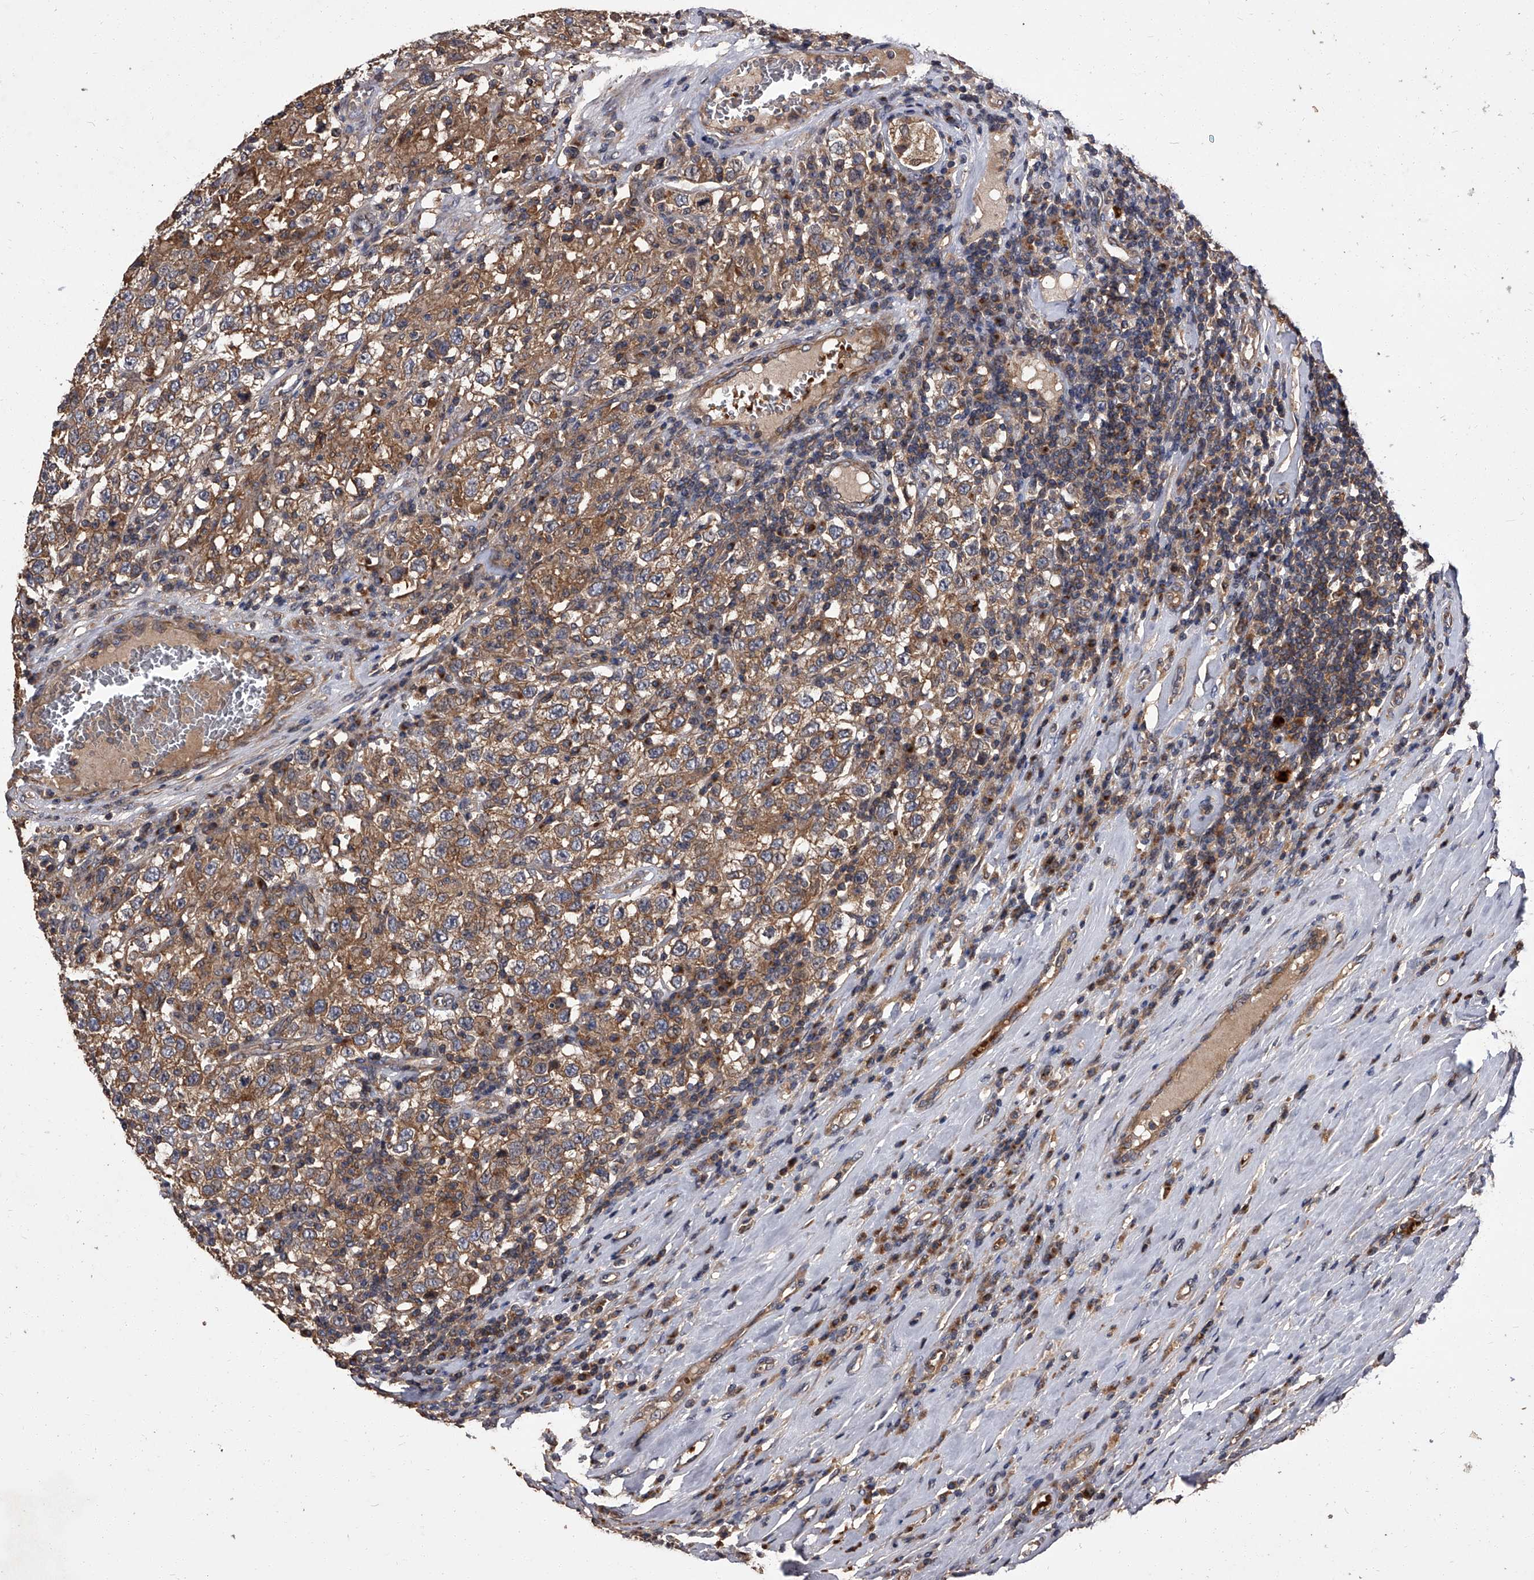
{"staining": {"intensity": "moderate", "quantity": ">75%", "location": "cytoplasmic/membranous"}, "tissue": "testis cancer", "cell_type": "Tumor cells", "image_type": "cancer", "snomed": [{"axis": "morphology", "description": "Seminoma, NOS"}, {"axis": "topography", "description": "Testis"}], "caption": "Immunohistochemistry (IHC) micrograph of testis cancer stained for a protein (brown), which exhibits medium levels of moderate cytoplasmic/membranous positivity in about >75% of tumor cells.", "gene": "STK36", "patient": {"sex": "male", "age": 41}}